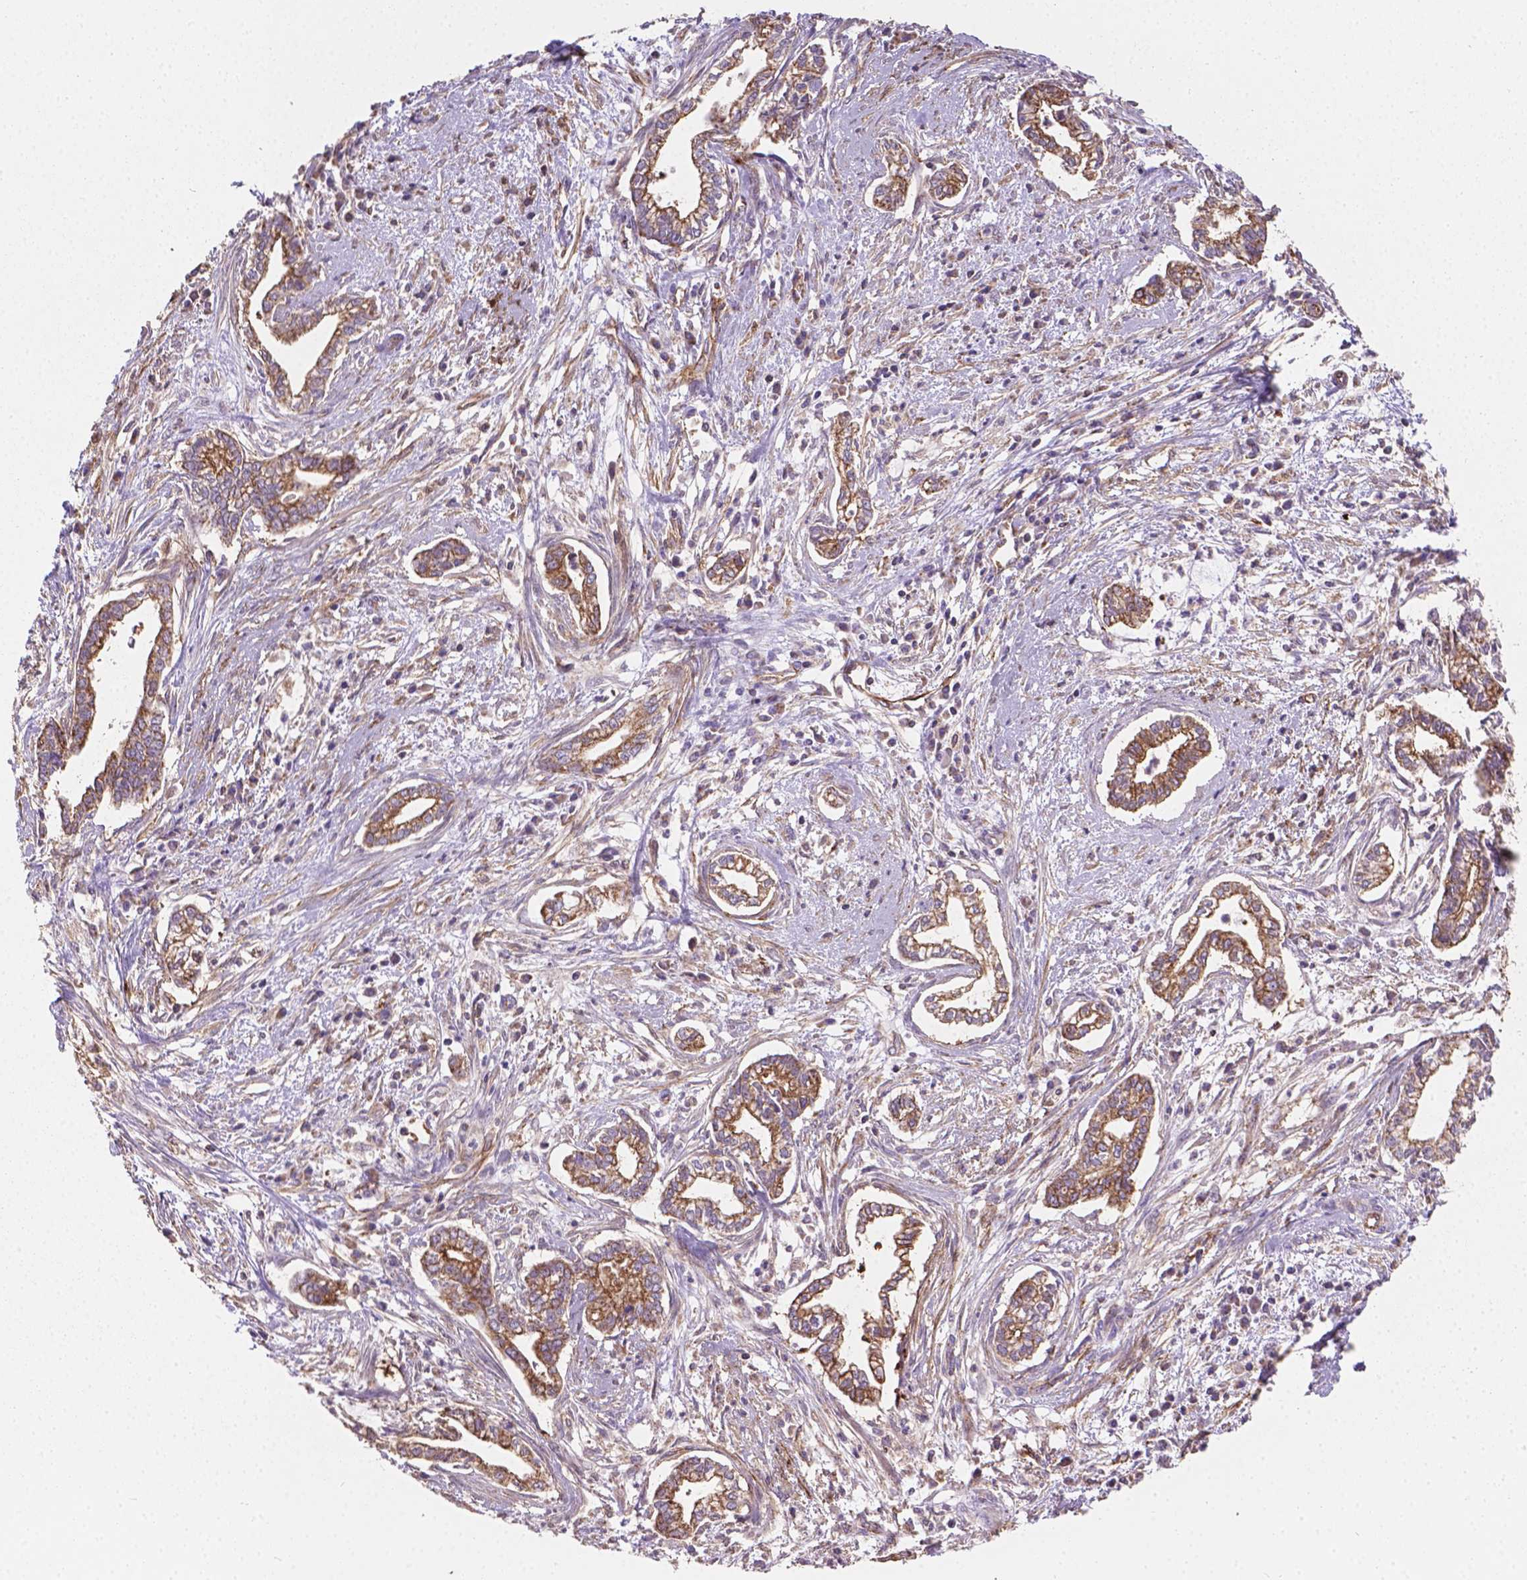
{"staining": {"intensity": "moderate", "quantity": ">75%", "location": "cytoplasmic/membranous"}, "tissue": "cervical cancer", "cell_type": "Tumor cells", "image_type": "cancer", "snomed": [{"axis": "morphology", "description": "Adenocarcinoma, NOS"}, {"axis": "topography", "description": "Cervix"}], "caption": "Cervical cancer was stained to show a protein in brown. There is medium levels of moderate cytoplasmic/membranous expression in approximately >75% of tumor cells.", "gene": "TCAF1", "patient": {"sex": "female", "age": 62}}